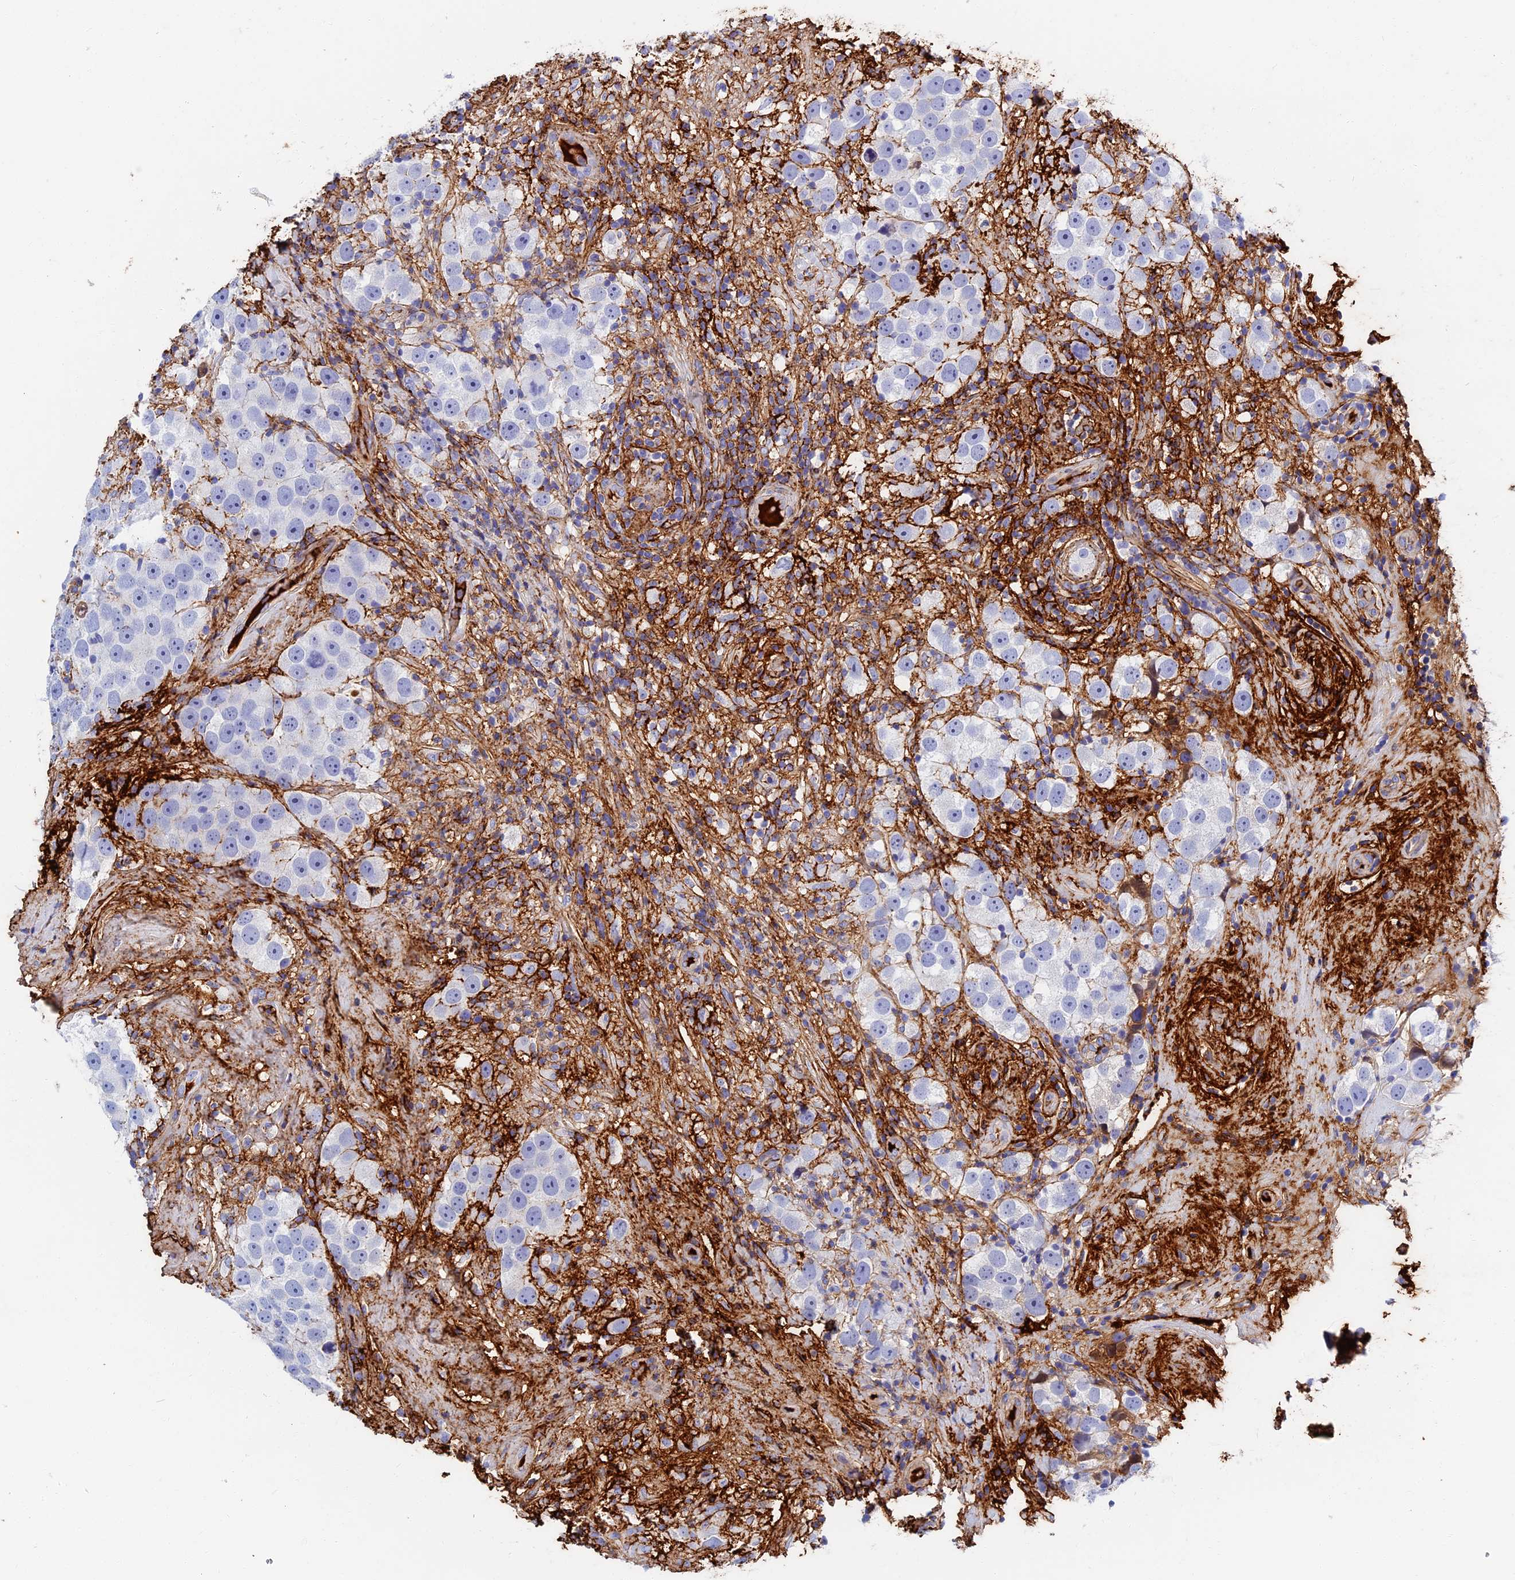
{"staining": {"intensity": "negative", "quantity": "none", "location": "none"}, "tissue": "testis cancer", "cell_type": "Tumor cells", "image_type": "cancer", "snomed": [{"axis": "morphology", "description": "Seminoma, NOS"}, {"axis": "topography", "description": "Testis"}], "caption": "DAB immunohistochemical staining of testis cancer displays no significant staining in tumor cells.", "gene": "ITIH1", "patient": {"sex": "male", "age": 49}}